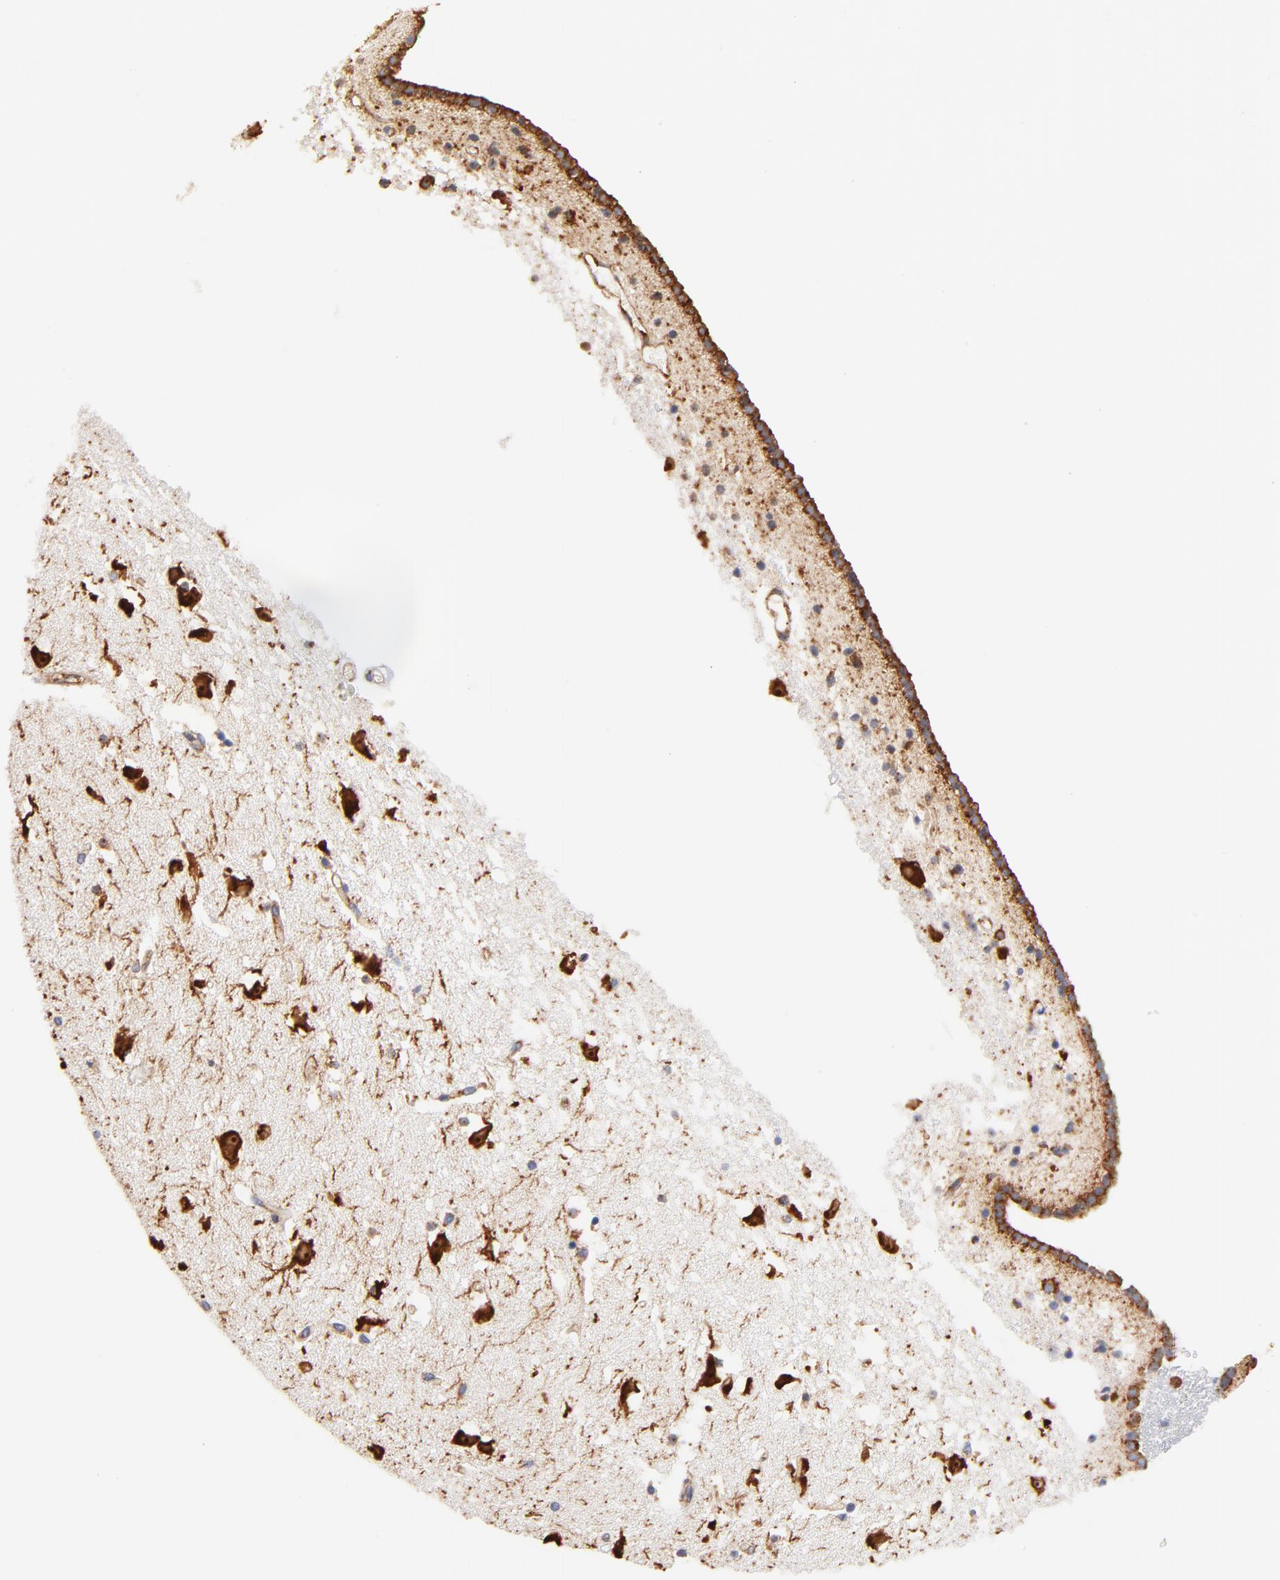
{"staining": {"intensity": "strong", "quantity": "<25%", "location": "cytoplasmic/membranous"}, "tissue": "caudate", "cell_type": "Glial cells", "image_type": "normal", "snomed": [{"axis": "morphology", "description": "Normal tissue, NOS"}, {"axis": "topography", "description": "Lateral ventricle wall"}], "caption": "Approximately <25% of glial cells in benign caudate display strong cytoplasmic/membranous protein expression as visualized by brown immunohistochemical staining.", "gene": "RPL27", "patient": {"sex": "male", "age": 45}}